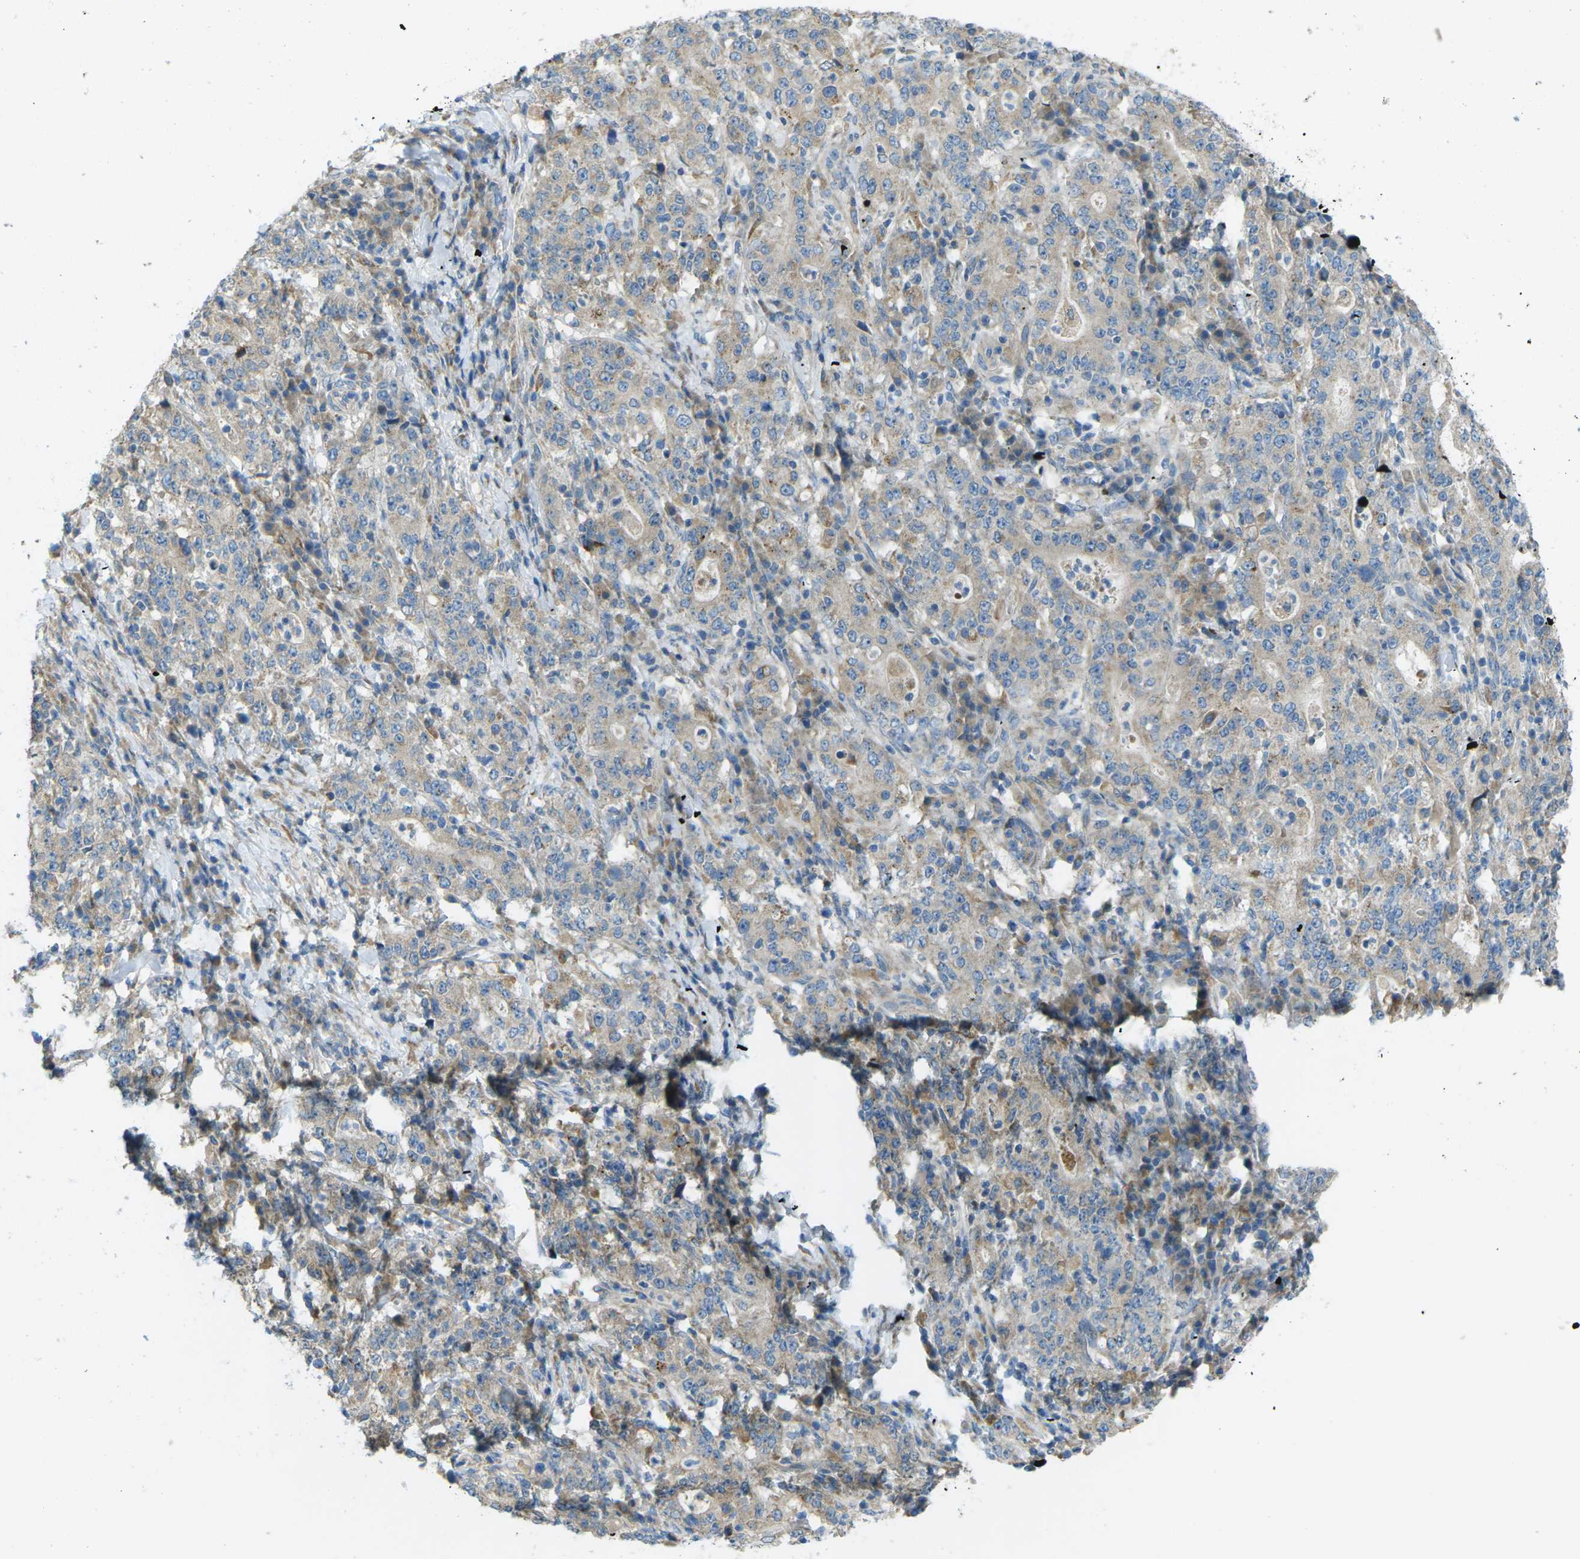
{"staining": {"intensity": "weak", "quantity": "25%-75%", "location": "cytoplasmic/membranous"}, "tissue": "stomach cancer", "cell_type": "Tumor cells", "image_type": "cancer", "snomed": [{"axis": "morphology", "description": "Normal tissue, NOS"}, {"axis": "morphology", "description": "Adenocarcinoma, NOS"}, {"axis": "topography", "description": "Stomach, upper"}, {"axis": "topography", "description": "Stomach"}], "caption": "IHC micrograph of stomach cancer stained for a protein (brown), which reveals low levels of weak cytoplasmic/membranous positivity in about 25%-75% of tumor cells.", "gene": "MYLK4", "patient": {"sex": "male", "age": 59}}